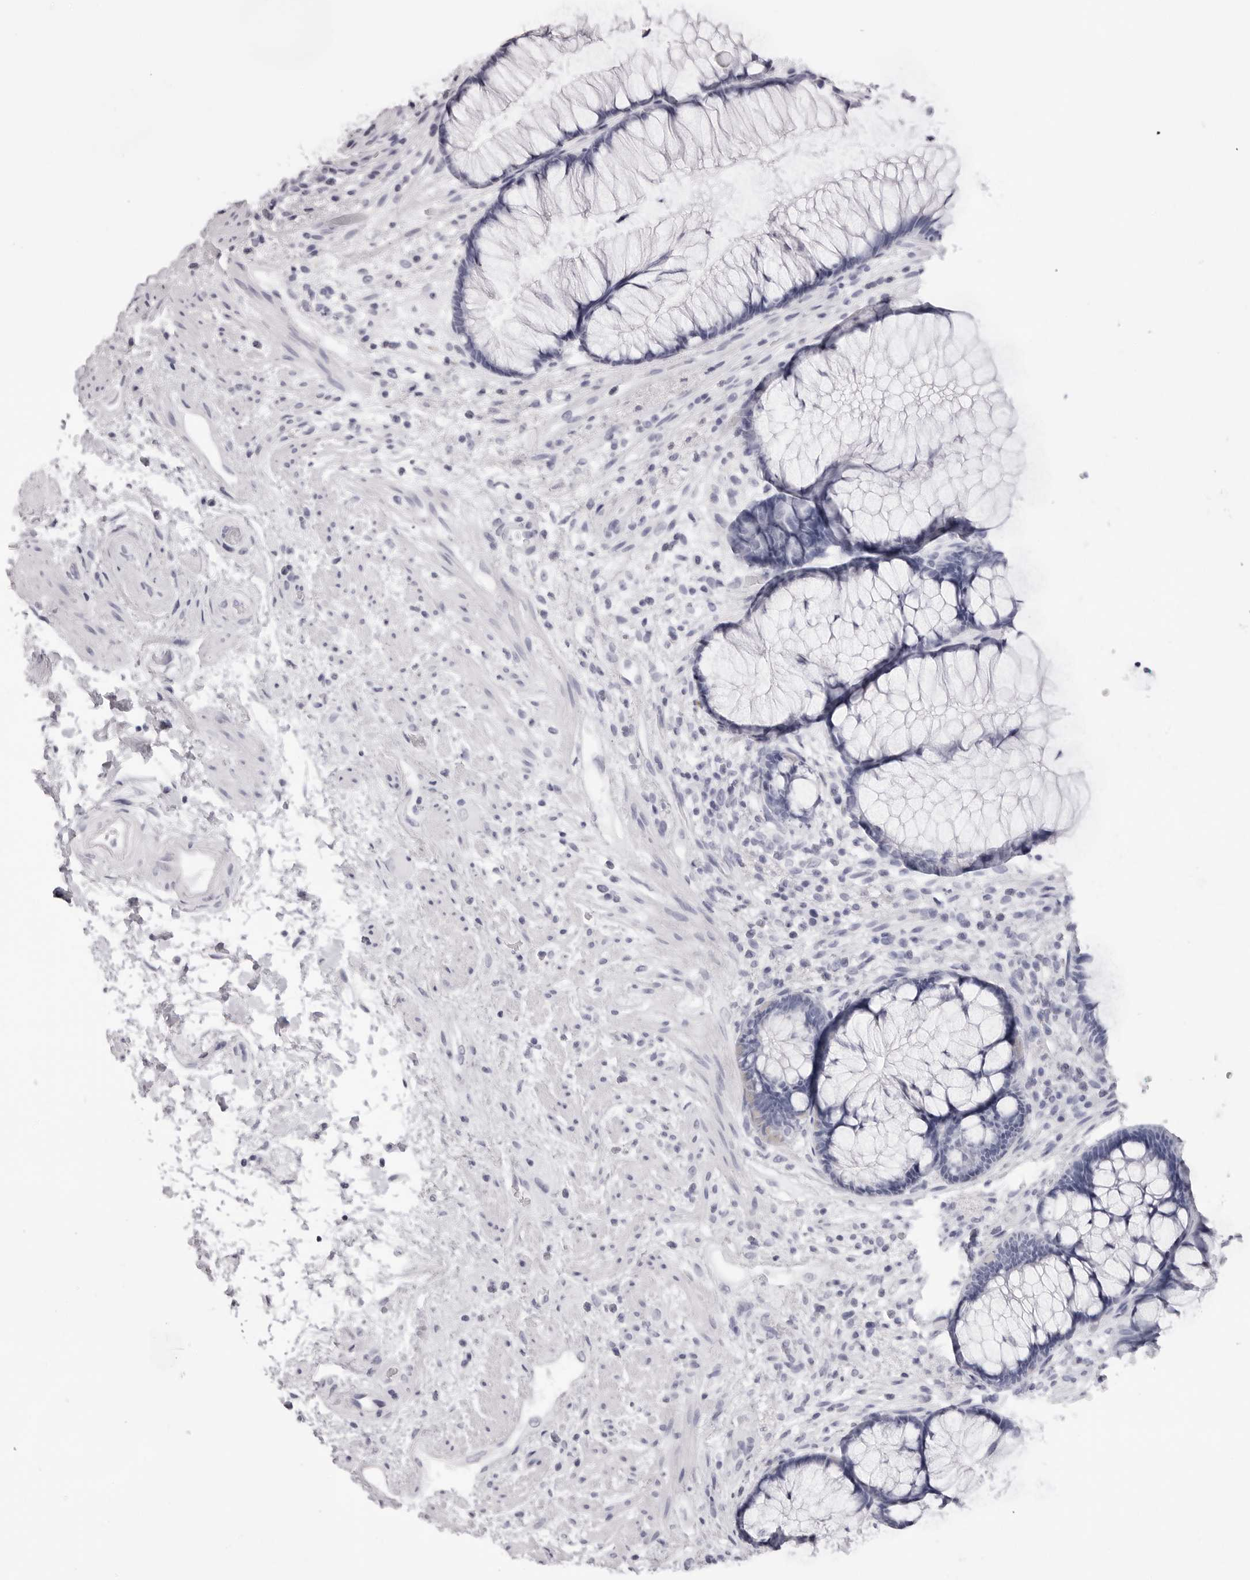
{"staining": {"intensity": "negative", "quantity": "none", "location": "none"}, "tissue": "rectum", "cell_type": "Glandular cells", "image_type": "normal", "snomed": [{"axis": "morphology", "description": "Normal tissue, NOS"}, {"axis": "topography", "description": "Rectum"}], "caption": "This is a histopathology image of IHC staining of benign rectum, which shows no staining in glandular cells. (DAB immunohistochemistry visualized using brightfield microscopy, high magnification).", "gene": "RHO", "patient": {"sex": "male", "age": 51}}